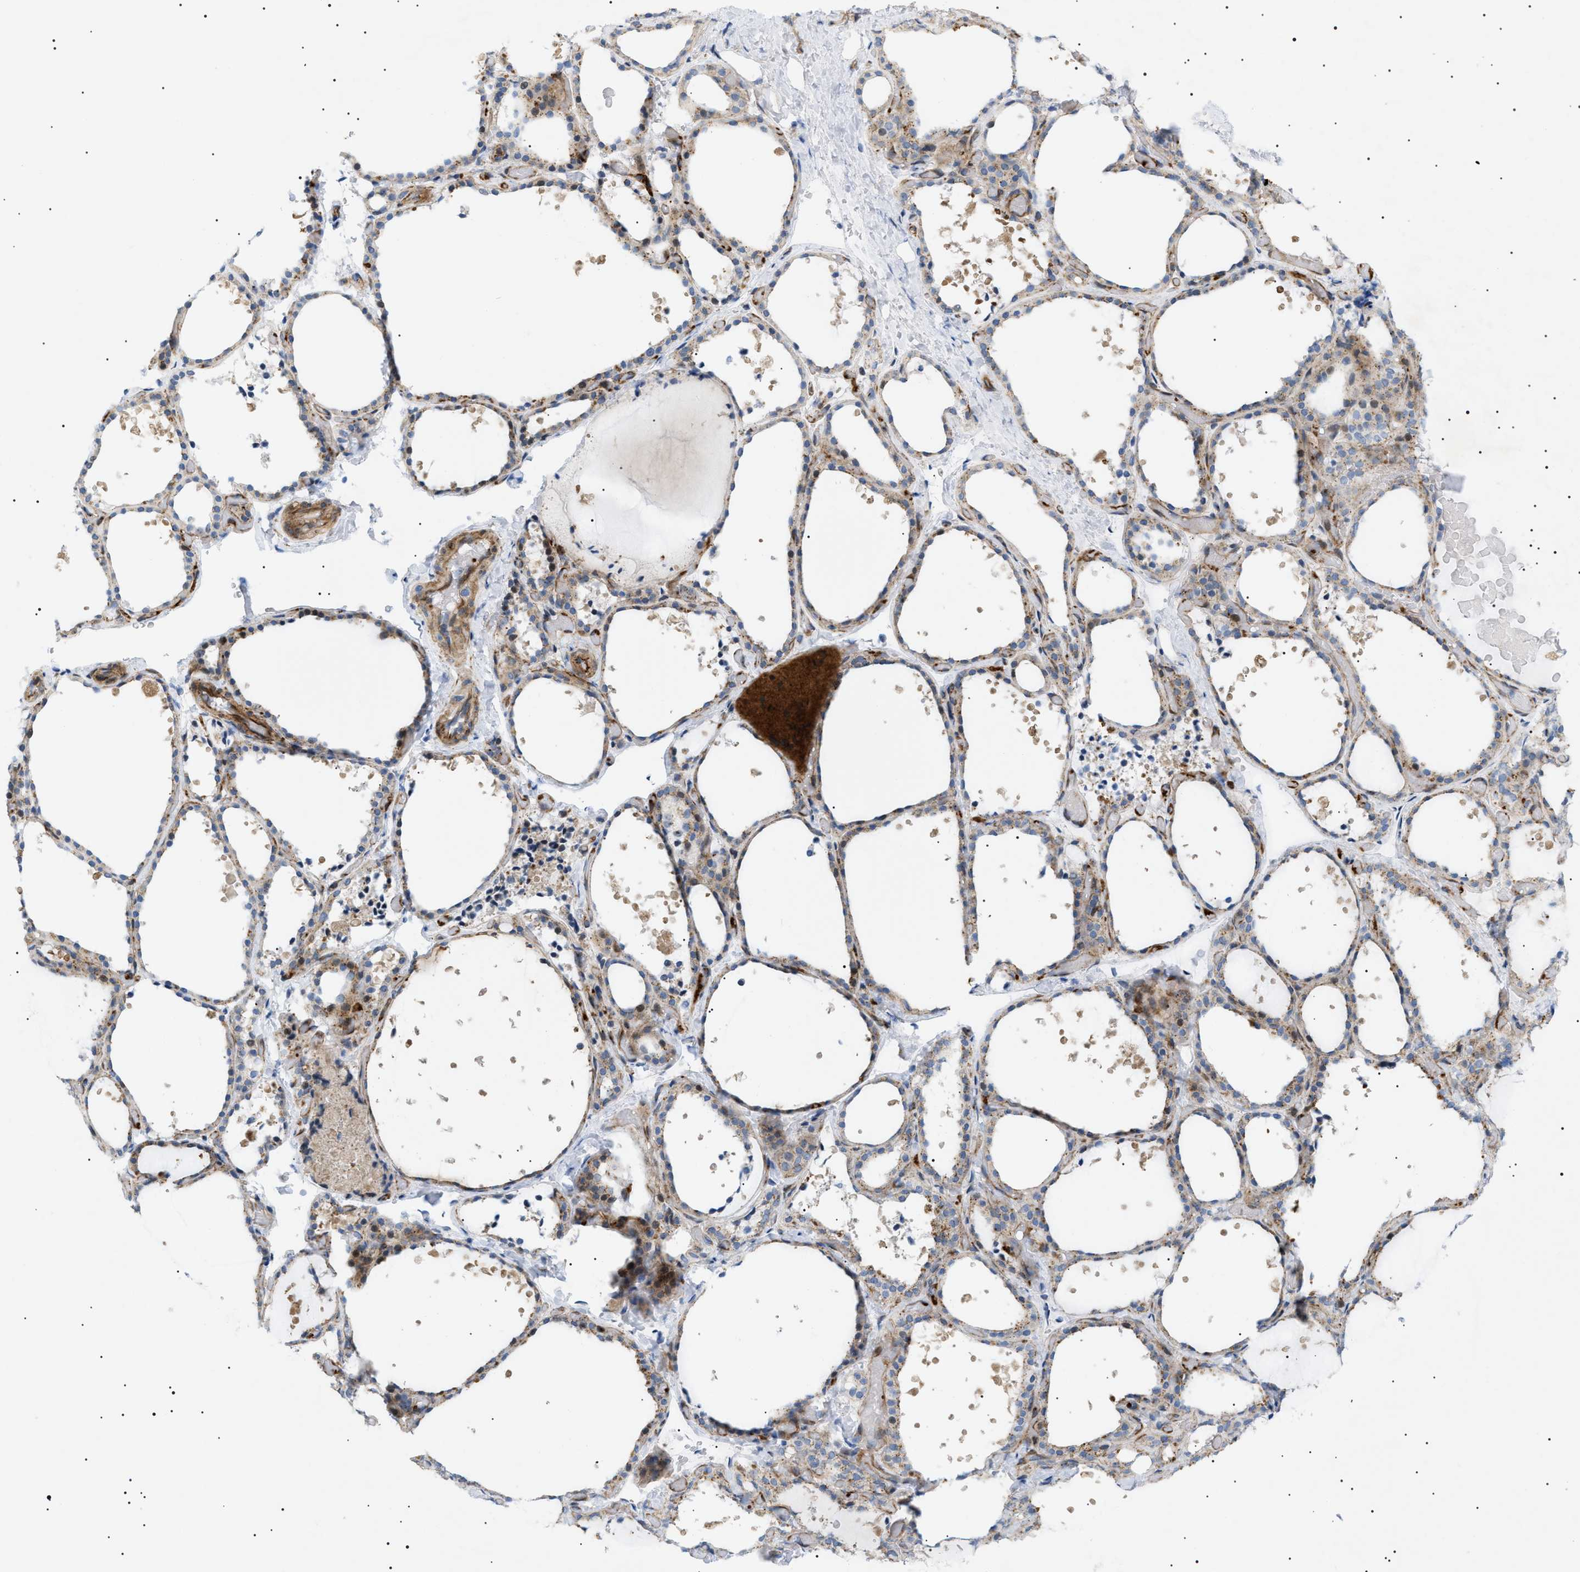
{"staining": {"intensity": "strong", "quantity": ">75%", "location": "cytoplasmic/membranous"}, "tissue": "thyroid gland", "cell_type": "Glandular cells", "image_type": "normal", "snomed": [{"axis": "morphology", "description": "Normal tissue, NOS"}, {"axis": "topography", "description": "Thyroid gland"}], "caption": "Immunohistochemistry image of normal thyroid gland: thyroid gland stained using IHC displays high levels of strong protein expression localized specifically in the cytoplasmic/membranous of glandular cells, appearing as a cytoplasmic/membranous brown color.", "gene": "SFXN5", "patient": {"sex": "female", "age": 44}}